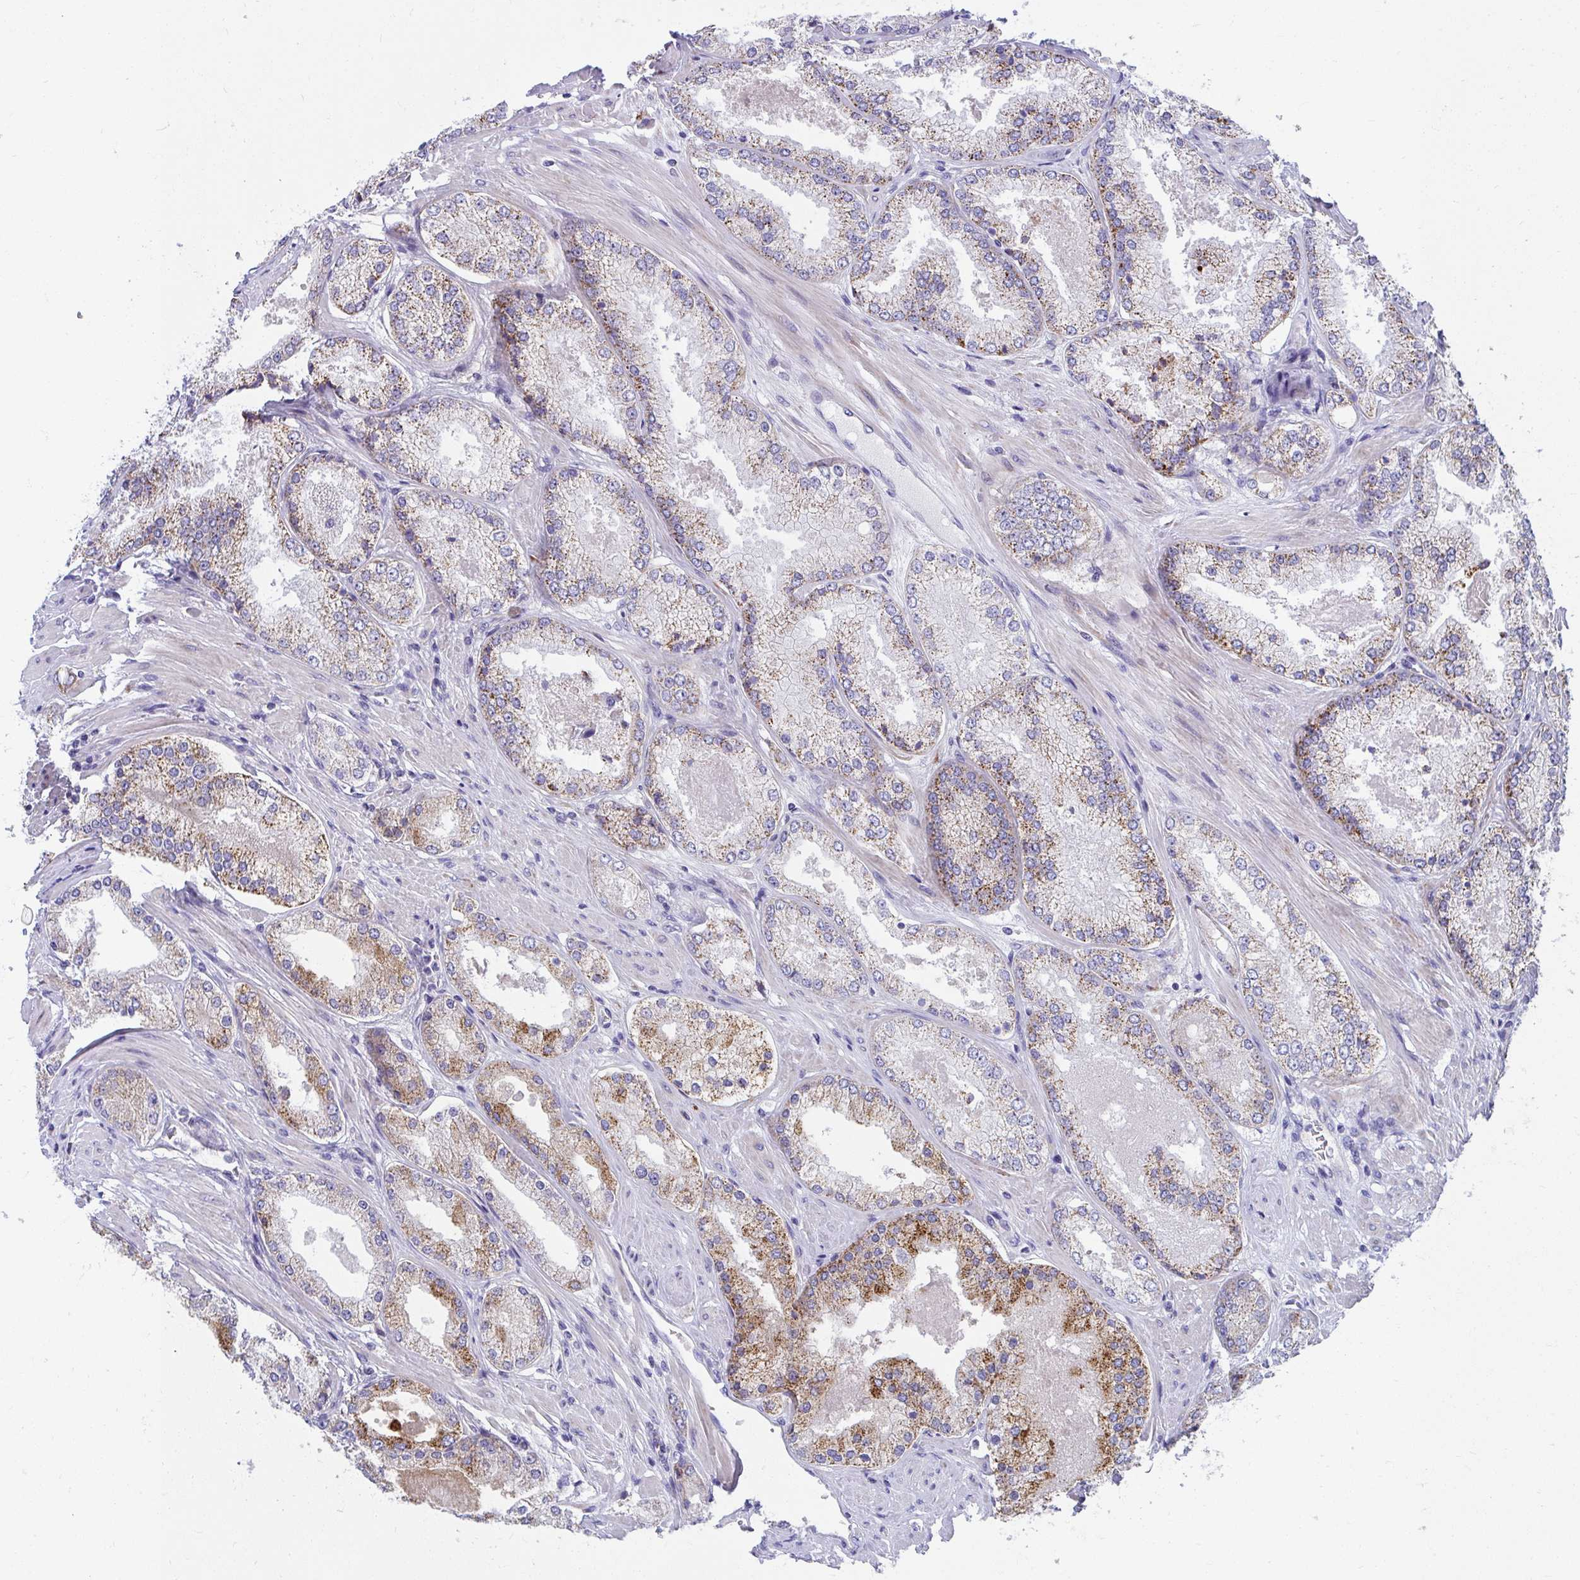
{"staining": {"intensity": "moderate", "quantity": ">75%", "location": "cytoplasmic/membranous"}, "tissue": "prostate cancer", "cell_type": "Tumor cells", "image_type": "cancer", "snomed": [{"axis": "morphology", "description": "Adenocarcinoma, Low grade"}, {"axis": "topography", "description": "Prostate"}], "caption": "This is a photomicrograph of immunohistochemistry staining of prostate adenocarcinoma (low-grade), which shows moderate expression in the cytoplasmic/membranous of tumor cells.", "gene": "IL37", "patient": {"sex": "male", "age": 68}}